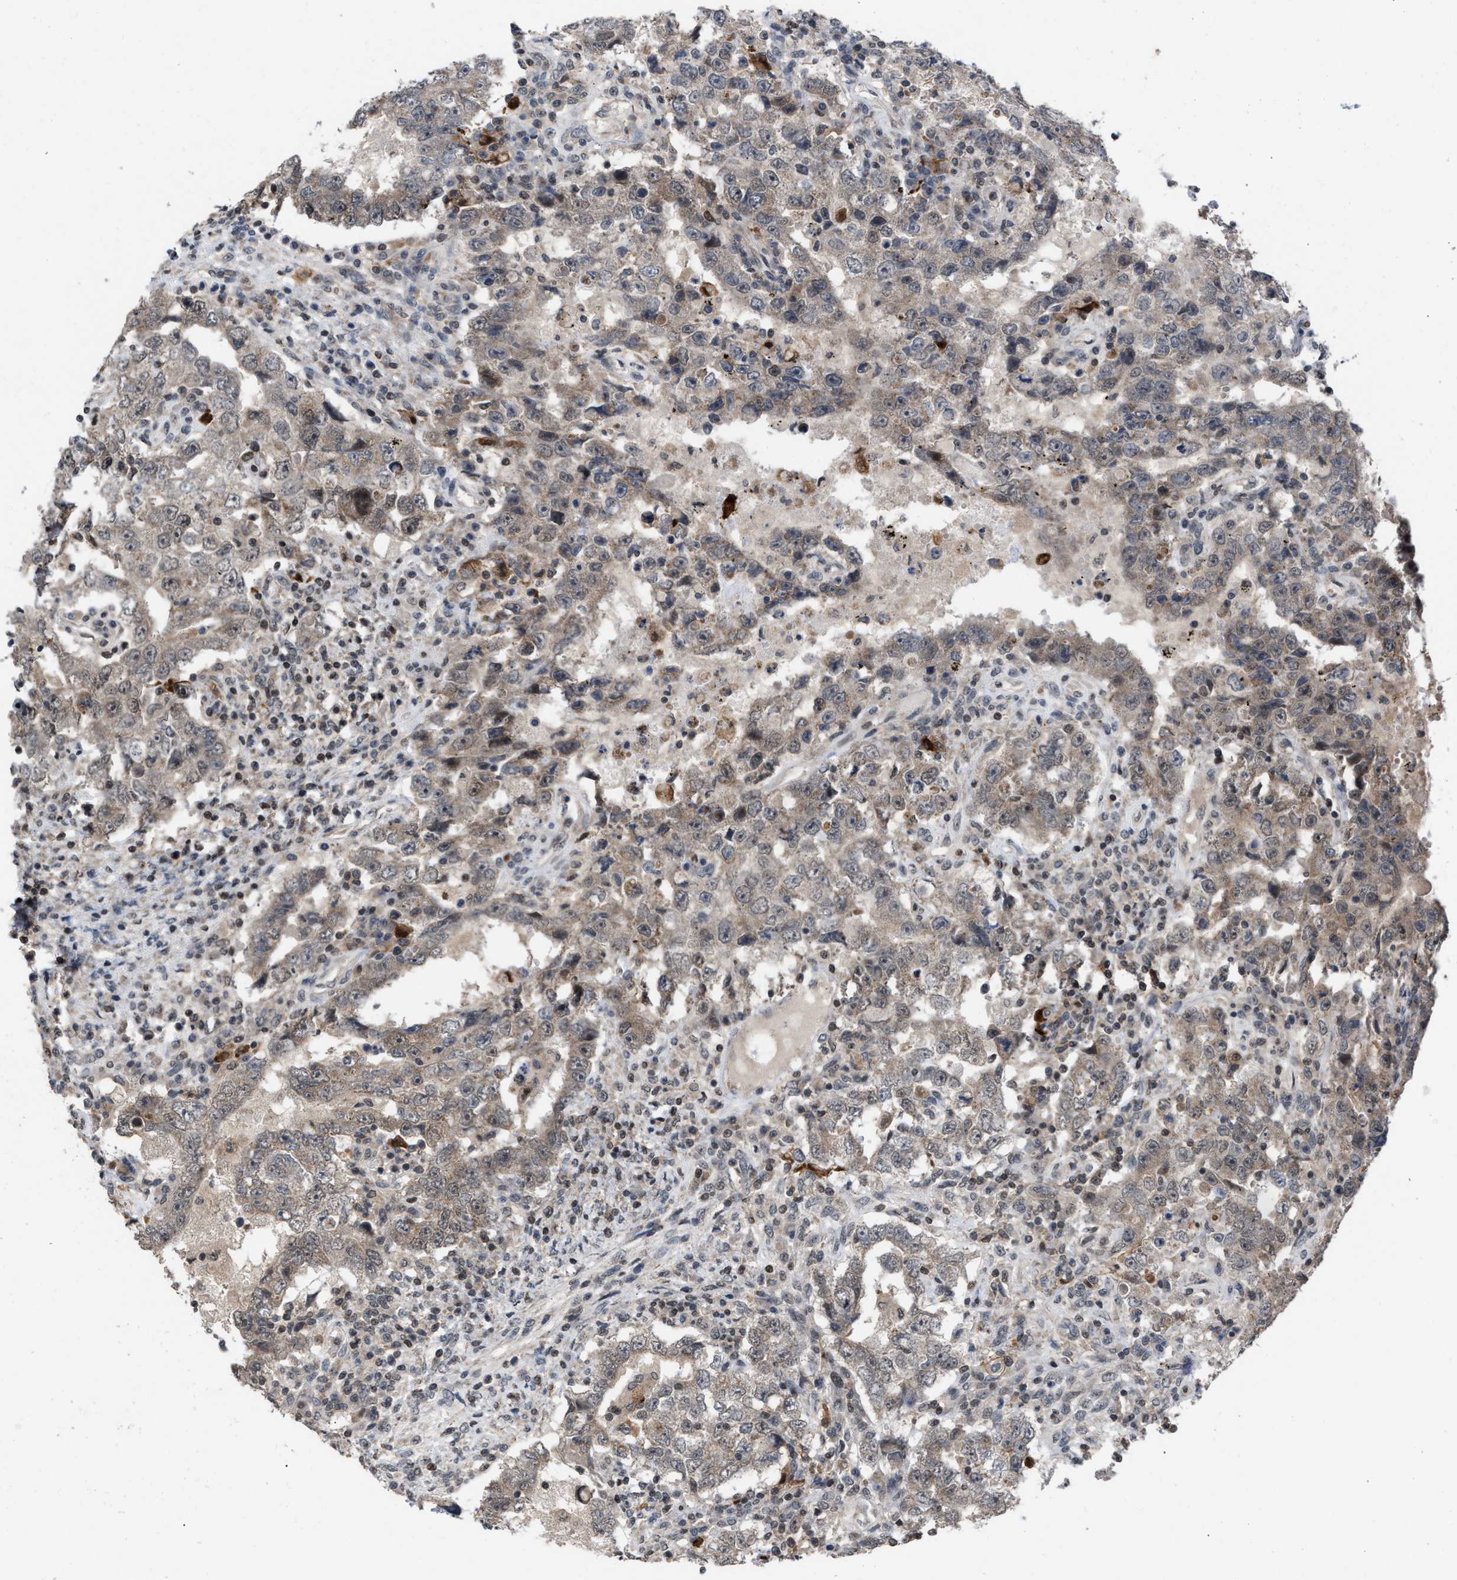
{"staining": {"intensity": "weak", "quantity": "25%-75%", "location": "cytoplasmic/membranous,nuclear"}, "tissue": "testis cancer", "cell_type": "Tumor cells", "image_type": "cancer", "snomed": [{"axis": "morphology", "description": "Carcinoma, Embryonal, NOS"}, {"axis": "topography", "description": "Testis"}], "caption": "This is an image of immunohistochemistry staining of testis cancer (embryonal carcinoma), which shows weak expression in the cytoplasmic/membranous and nuclear of tumor cells.", "gene": "C9orf78", "patient": {"sex": "male", "age": 26}}